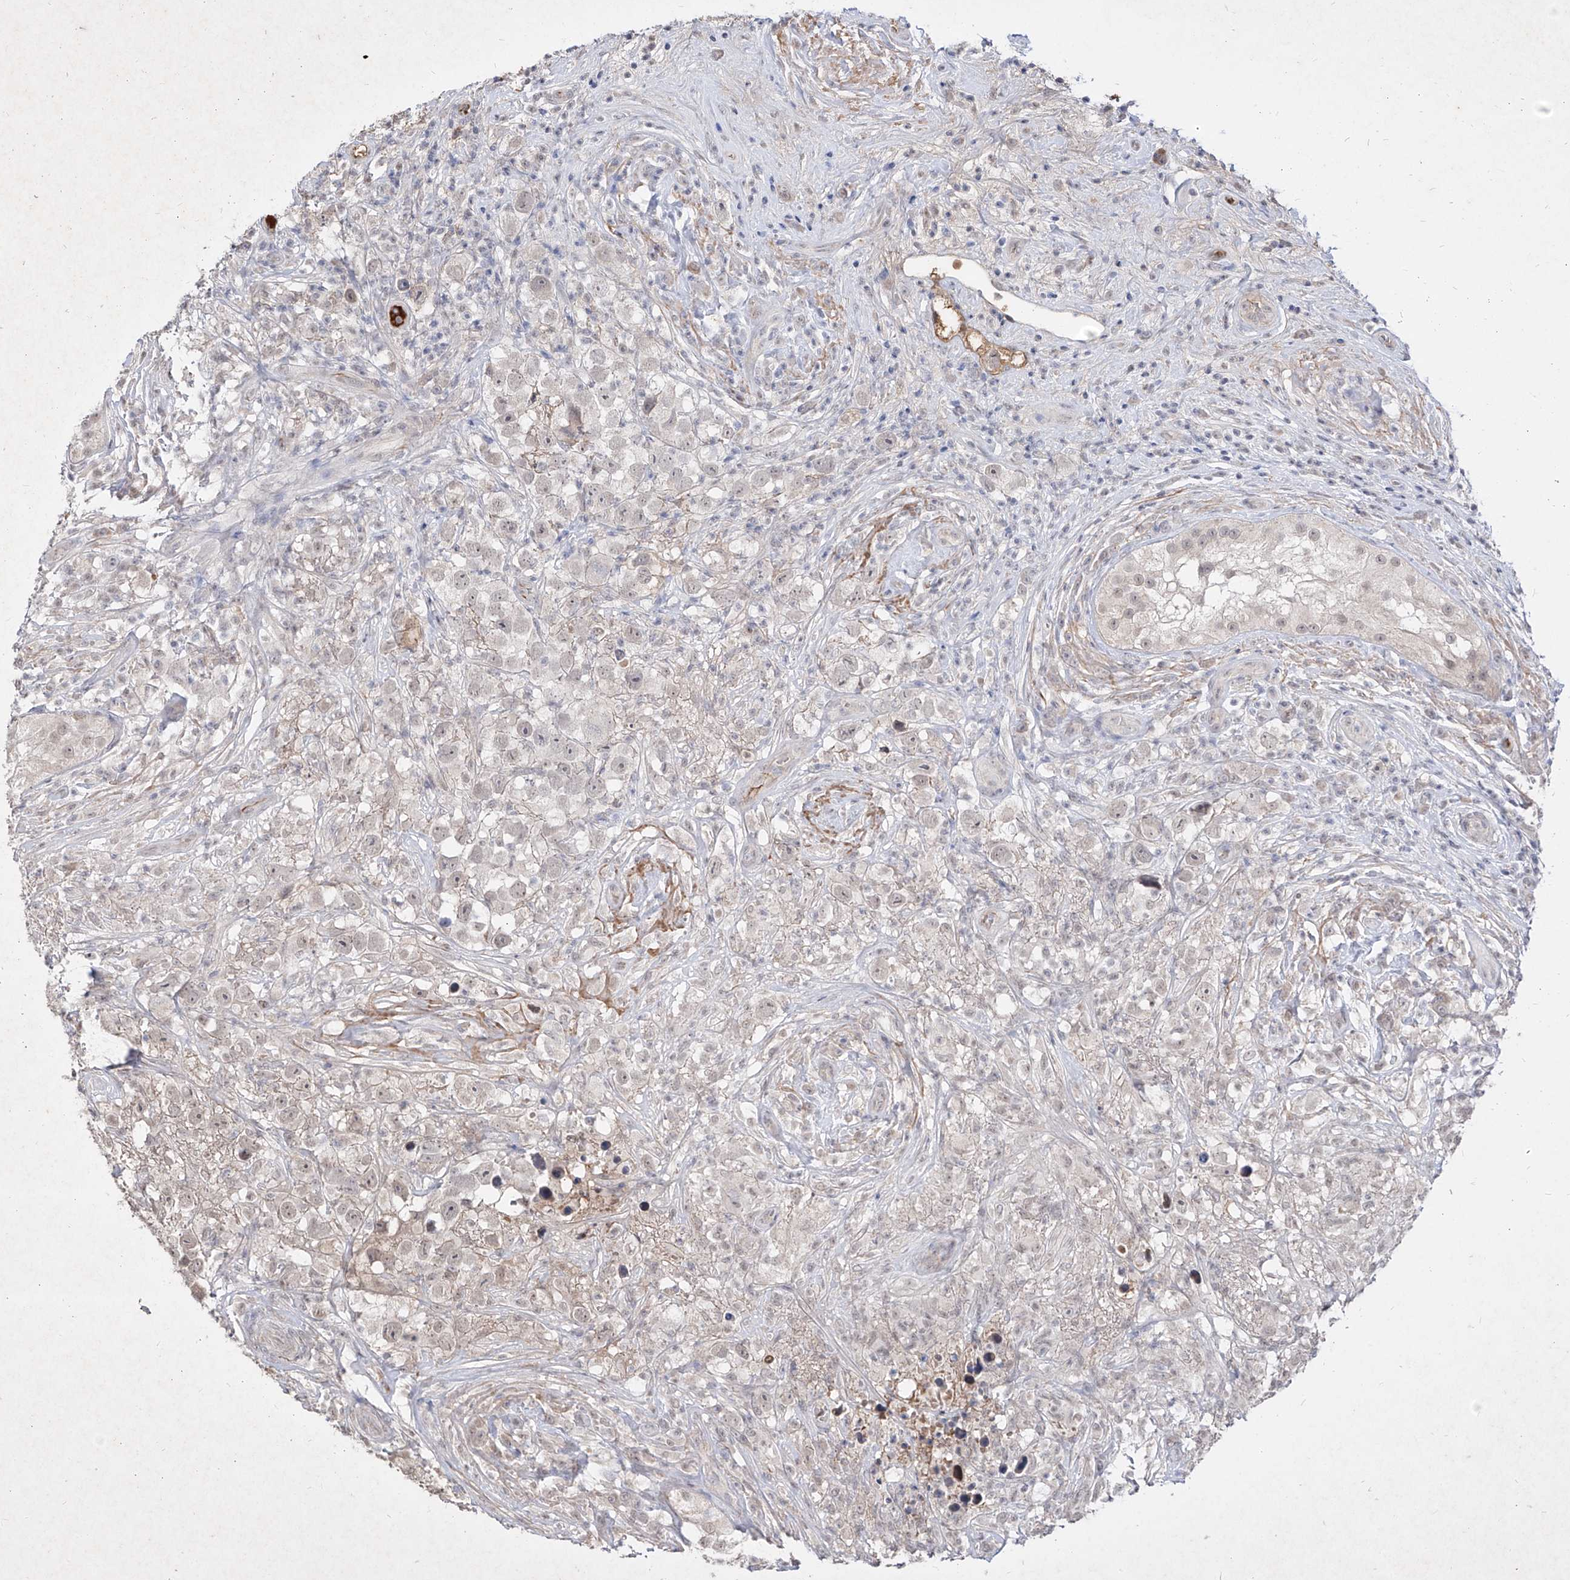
{"staining": {"intensity": "negative", "quantity": "none", "location": "none"}, "tissue": "testis cancer", "cell_type": "Tumor cells", "image_type": "cancer", "snomed": [{"axis": "morphology", "description": "Seminoma, NOS"}, {"axis": "topography", "description": "Testis"}], "caption": "This is a micrograph of immunohistochemistry staining of testis cancer, which shows no positivity in tumor cells.", "gene": "C4A", "patient": {"sex": "male", "age": 49}}